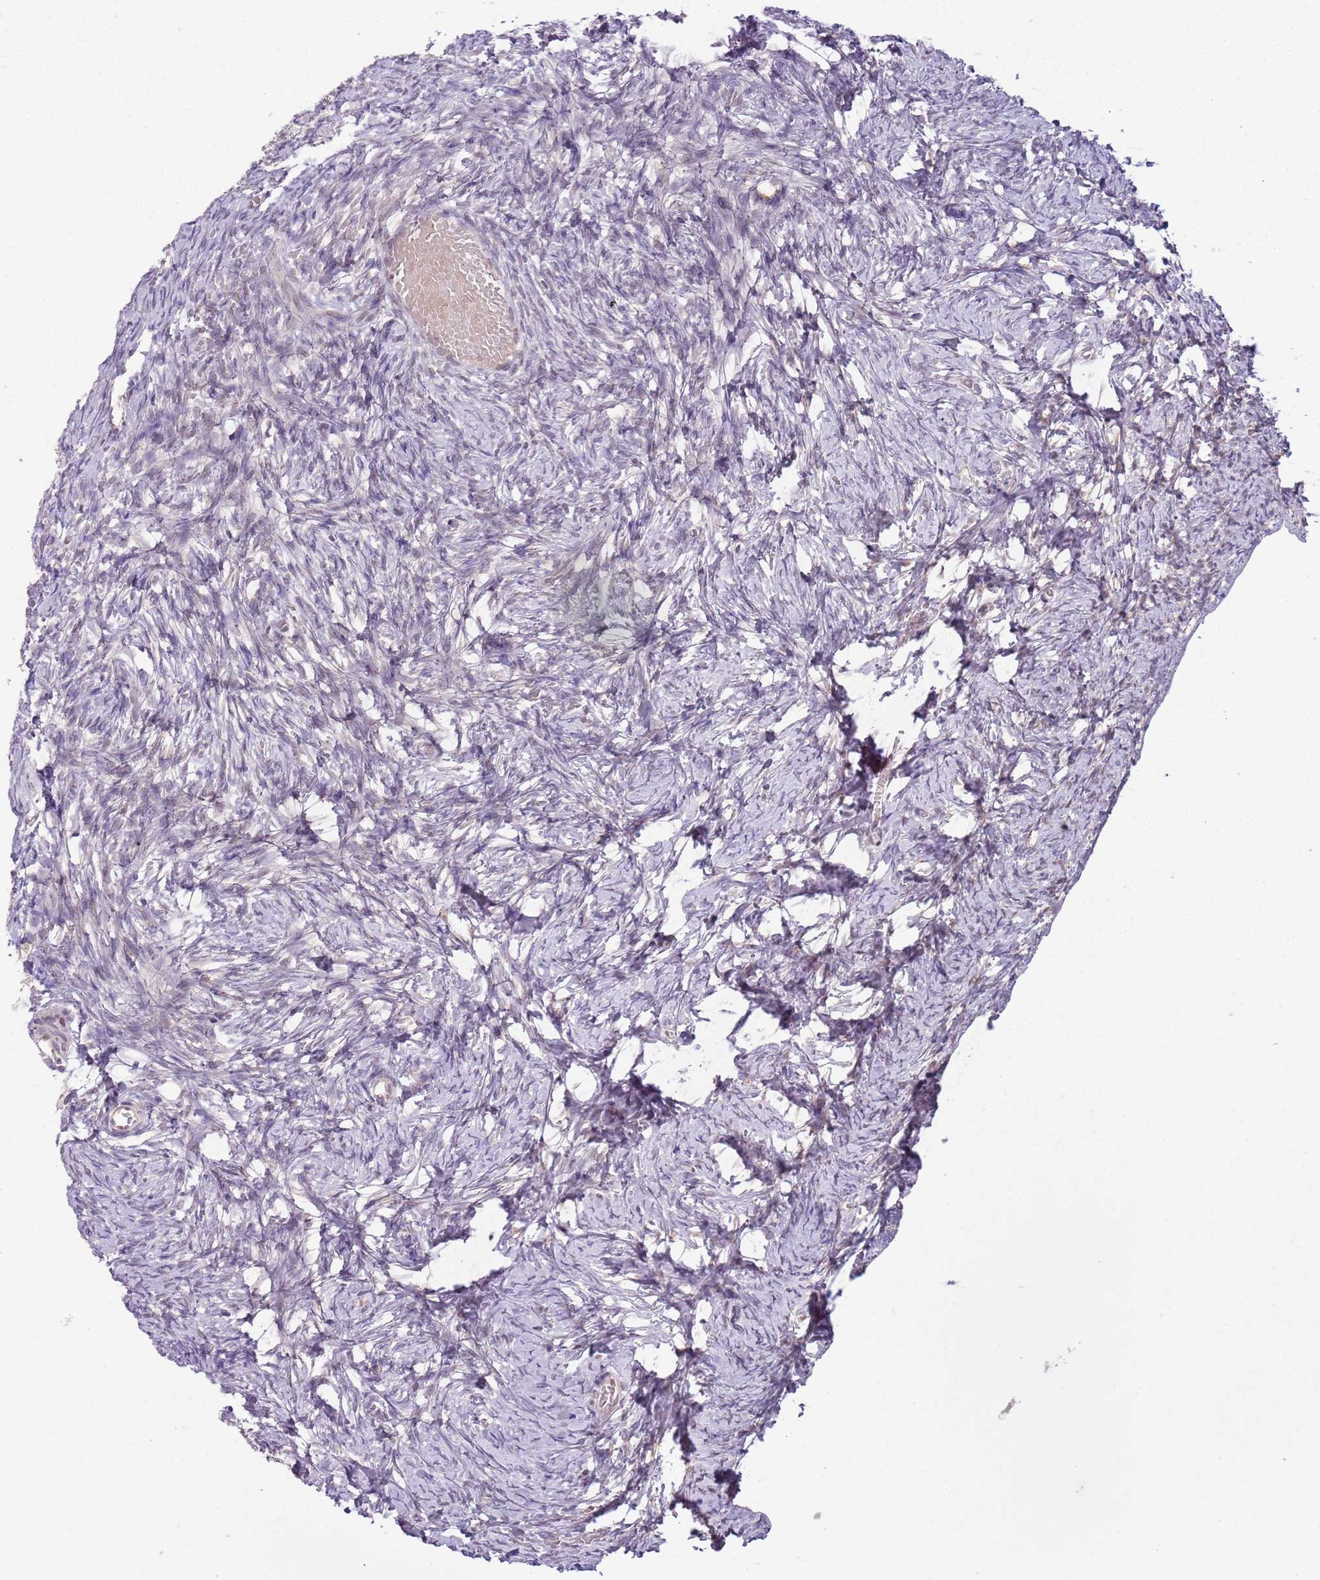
{"staining": {"intensity": "negative", "quantity": "none", "location": "none"}, "tissue": "ovary", "cell_type": "Ovarian stroma cells", "image_type": "normal", "snomed": [{"axis": "morphology", "description": "Adenocarcinoma, NOS"}, {"axis": "topography", "description": "Endometrium"}], "caption": "DAB (3,3'-diaminobenzidine) immunohistochemical staining of unremarkable human ovary demonstrates no significant staining in ovarian stroma cells. (DAB immunohistochemistry (IHC) visualized using brightfield microscopy, high magnification).", "gene": "FAM120AOS", "patient": {"sex": "female", "age": 32}}